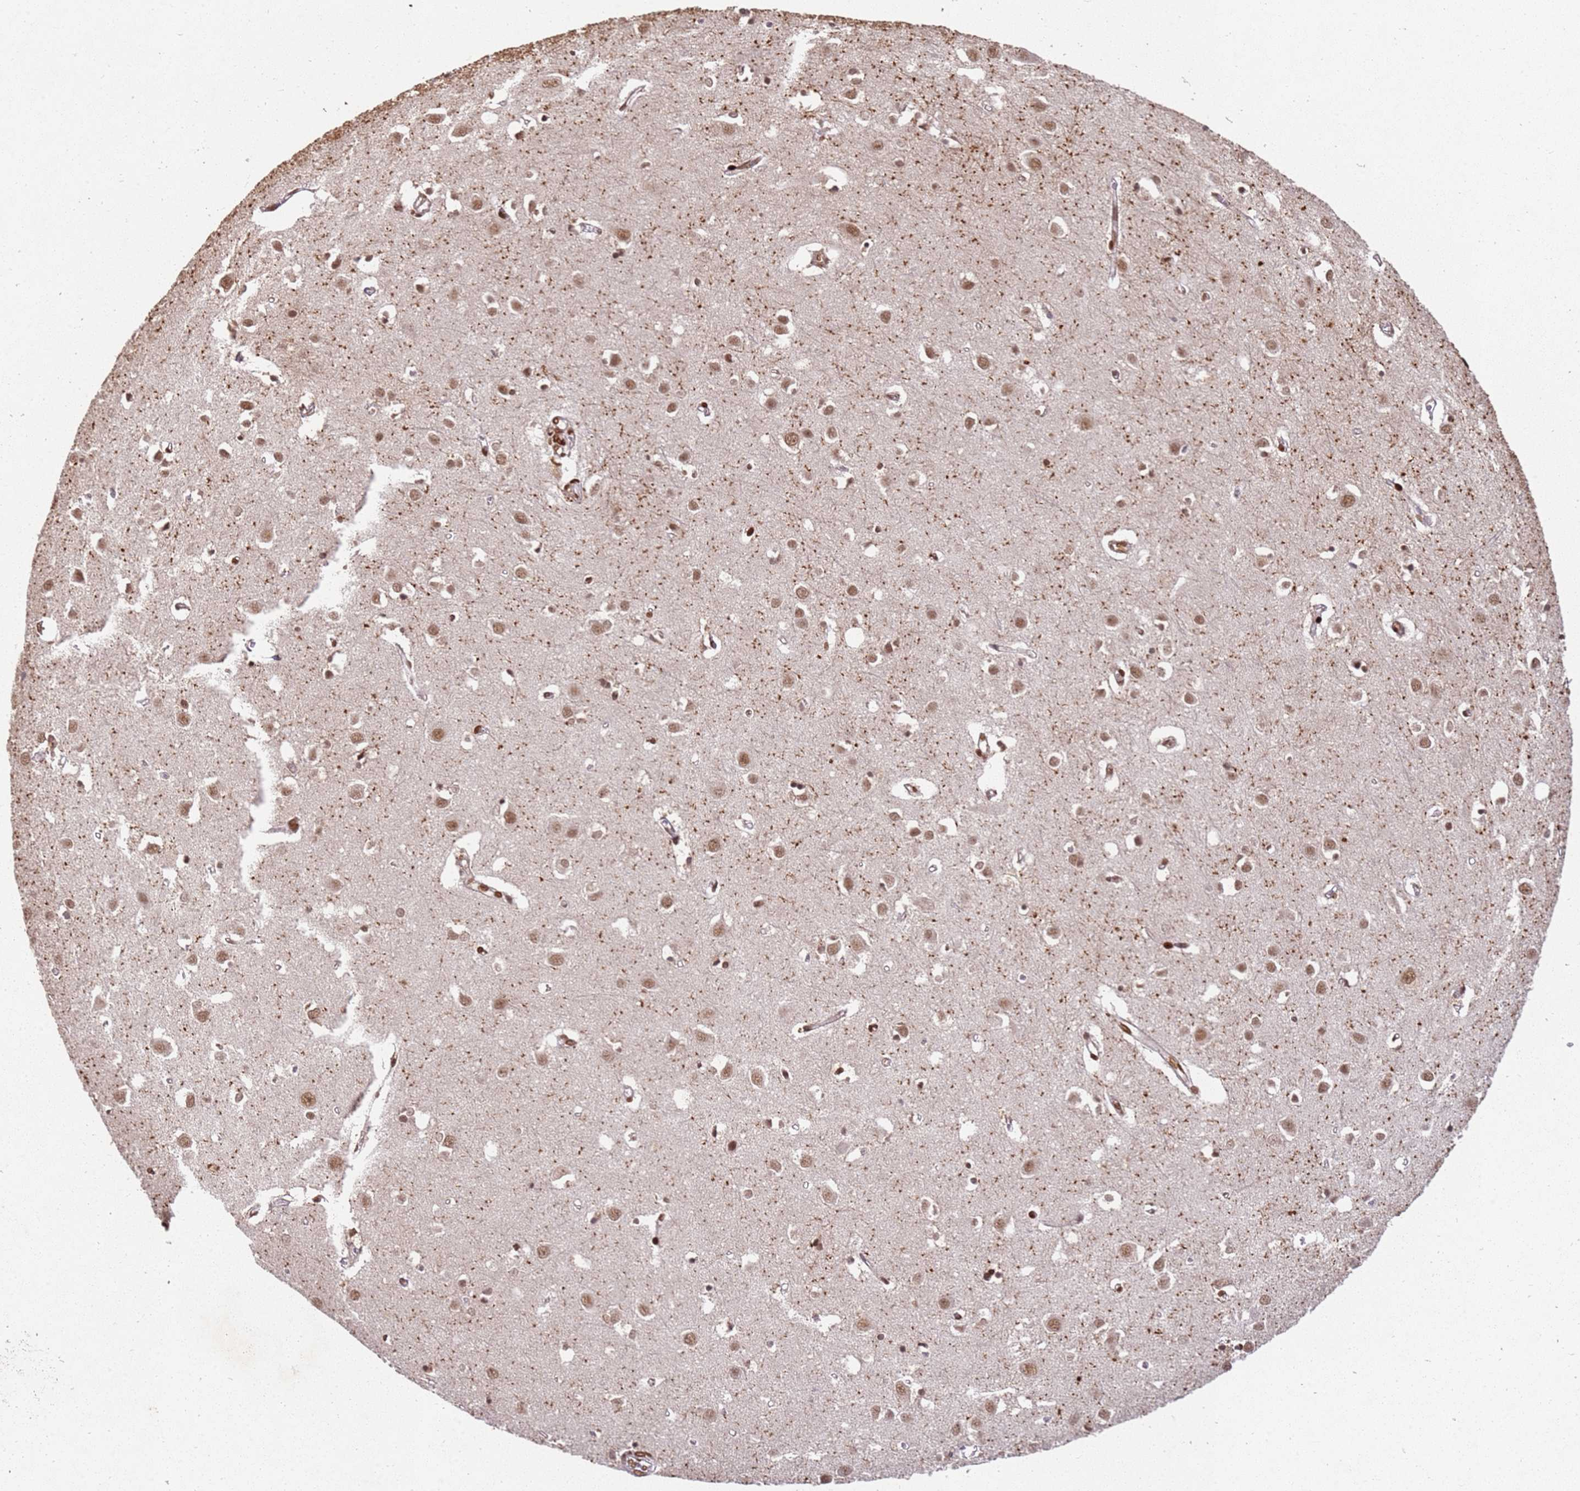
{"staining": {"intensity": "moderate", "quantity": ">75%", "location": "nuclear"}, "tissue": "cerebral cortex", "cell_type": "Endothelial cells", "image_type": "normal", "snomed": [{"axis": "morphology", "description": "Normal tissue, NOS"}, {"axis": "topography", "description": "Cerebral cortex"}], "caption": "High-magnification brightfield microscopy of benign cerebral cortex stained with DAB (3,3'-diaminobenzidine) (brown) and counterstained with hematoxylin (blue). endothelial cells exhibit moderate nuclear expression is appreciated in about>75% of cells.", "gene": "TENT4A", "patient": {"sex": "female", "age": 64}}